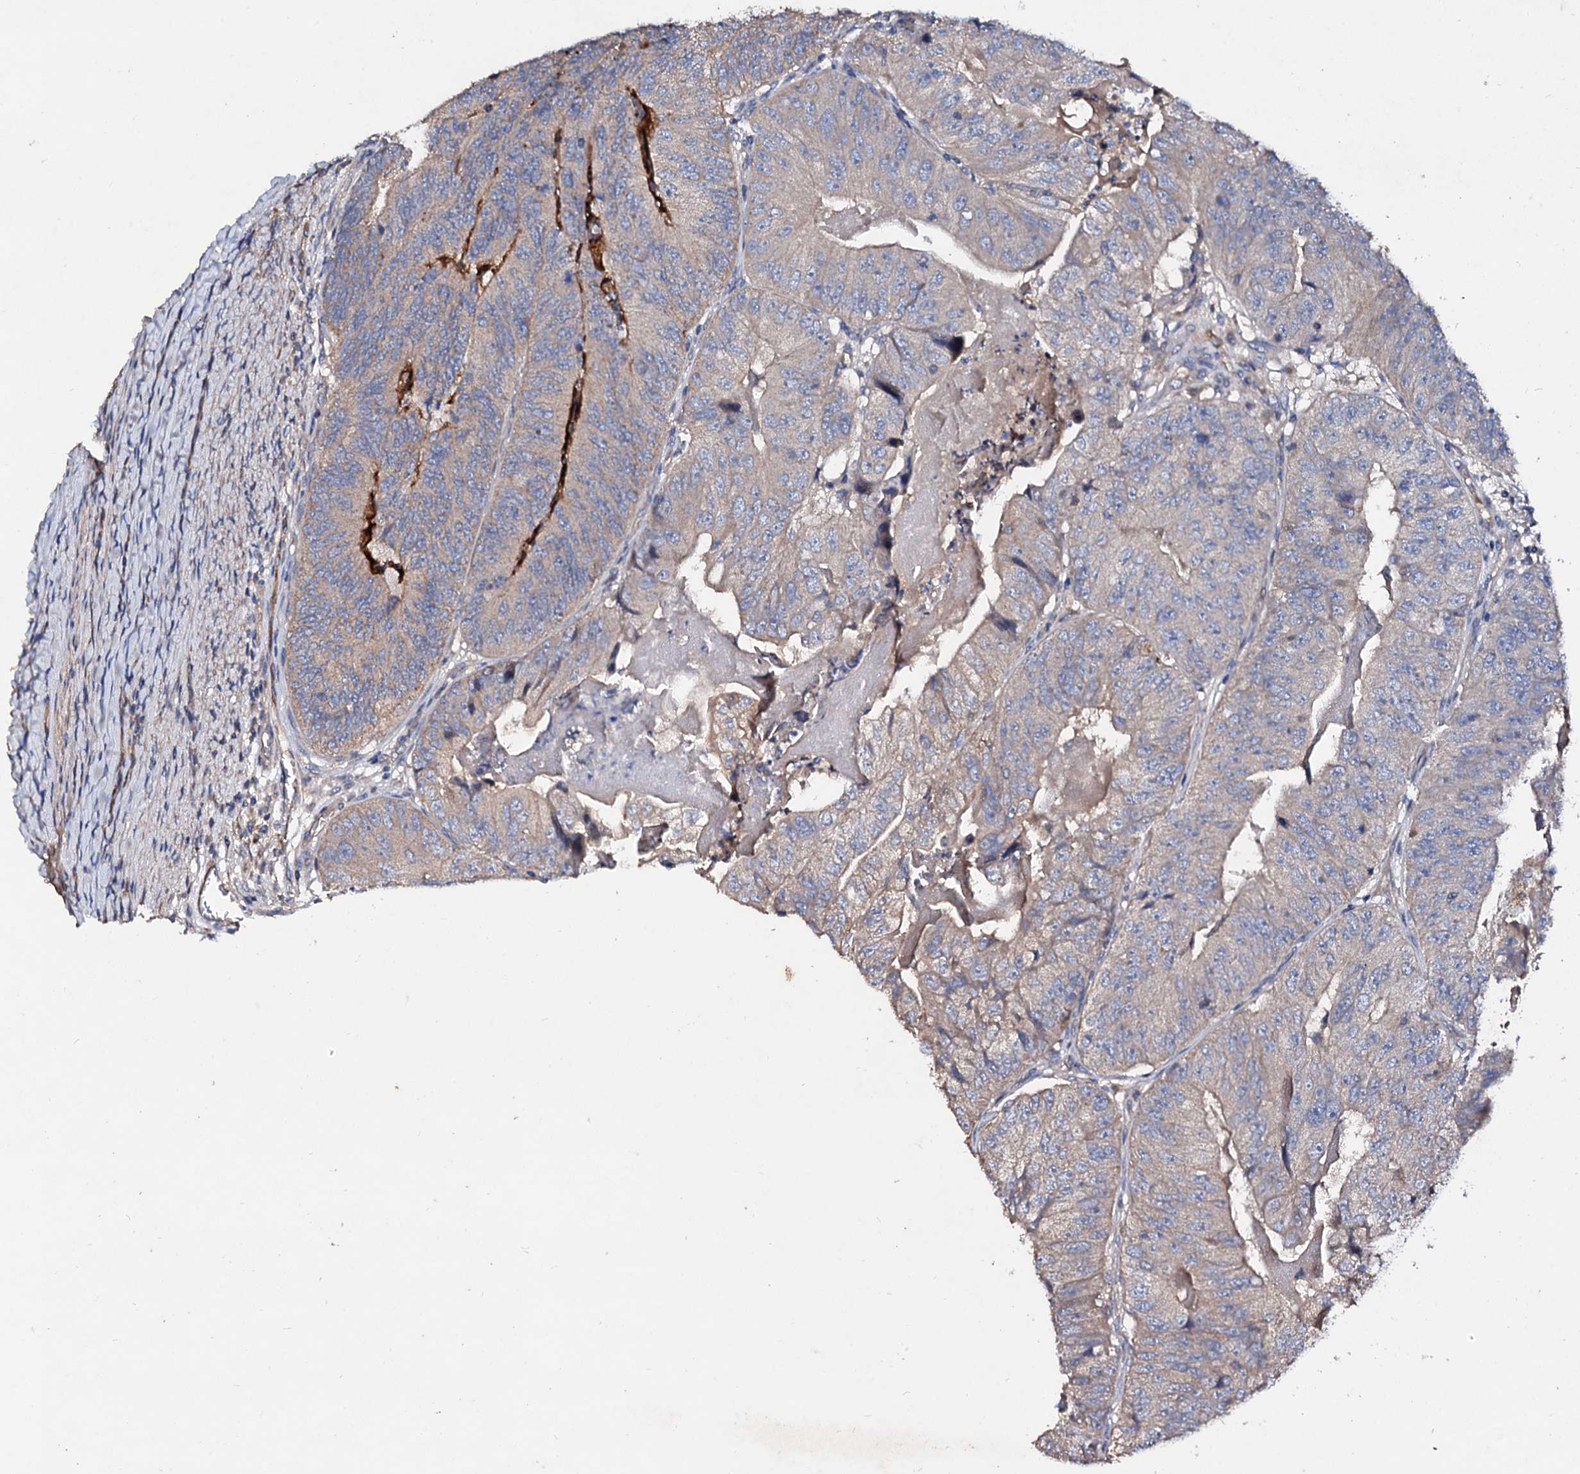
{"staining": {"intensity": "moderate", "quantity": "<25%", "location": "cytoplasmic/membranous"}, "tissue": "colorectal cancer", "cell_type": "Tumor cells", "image_type": "cancer", "snomed": [{"axis": "morphology", "description": "Adenocarcinoma, NOS"}, {"axis": "topography", "description": "Colon"}], "caption": "Human colorectal adenocarcinoma stained with a brown dye displays moderate cytoplasmic/membranous positive positivity in about <25% of tumor cells.", "gene": "FIBIN", "patient": {"sex": "female", "age": 67}}